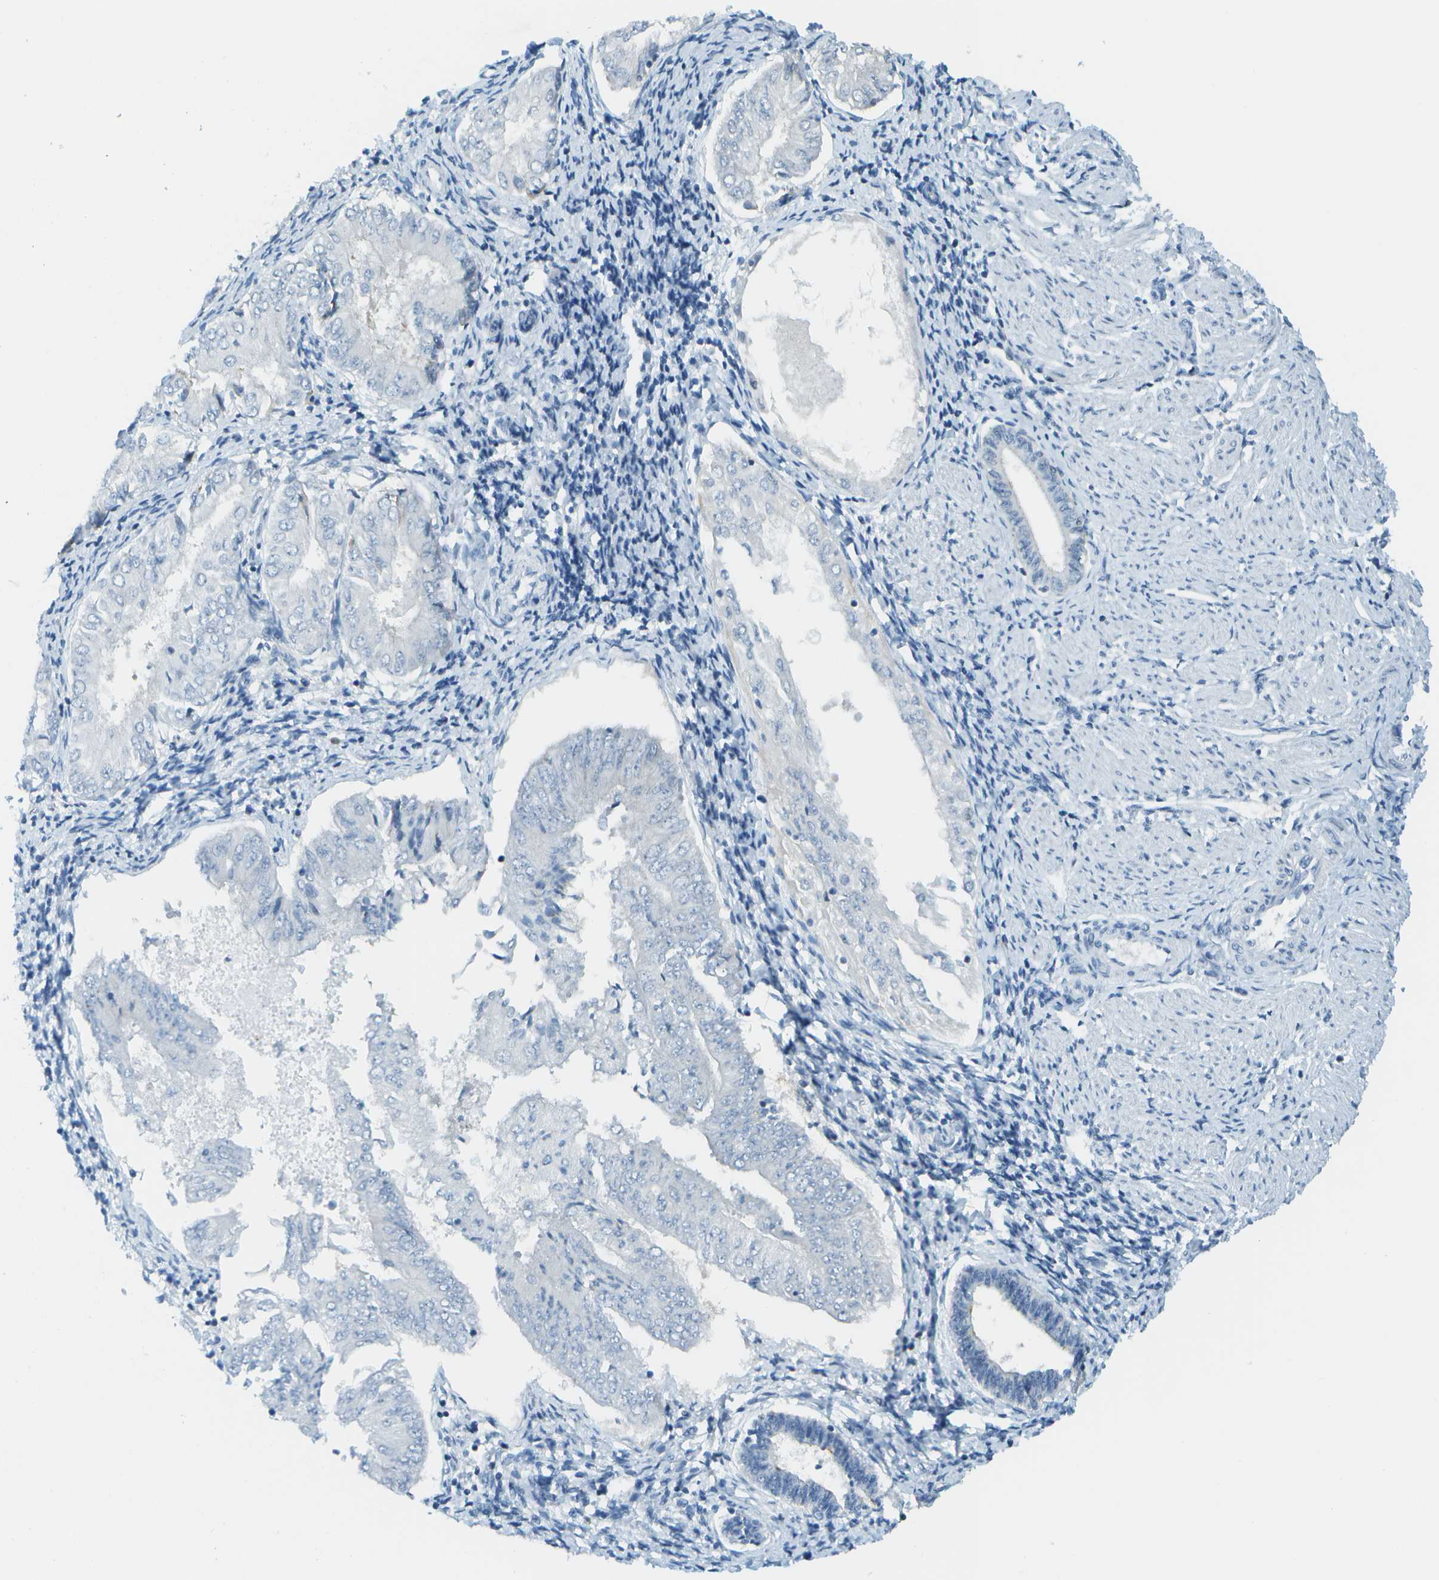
{"staining": {"intensity": "negative", "quantity": "none", "location": "none"}, "tissue": "endometrial cancer", "cell_type": "Tumor cells", "image_type": "cancer", "snomed": [{"axis": "morphology", "description": "Adenocarcinoma, NOS"}, {"axis": "topography", "description": "Endometrium"}], "caption": "Immunohistochemical staining of human endometrial adenocarcinoma exhibits no significant staining in tumor cells.", "gene": "NEK11", "patient": {"sex": "female", "age": 53}}